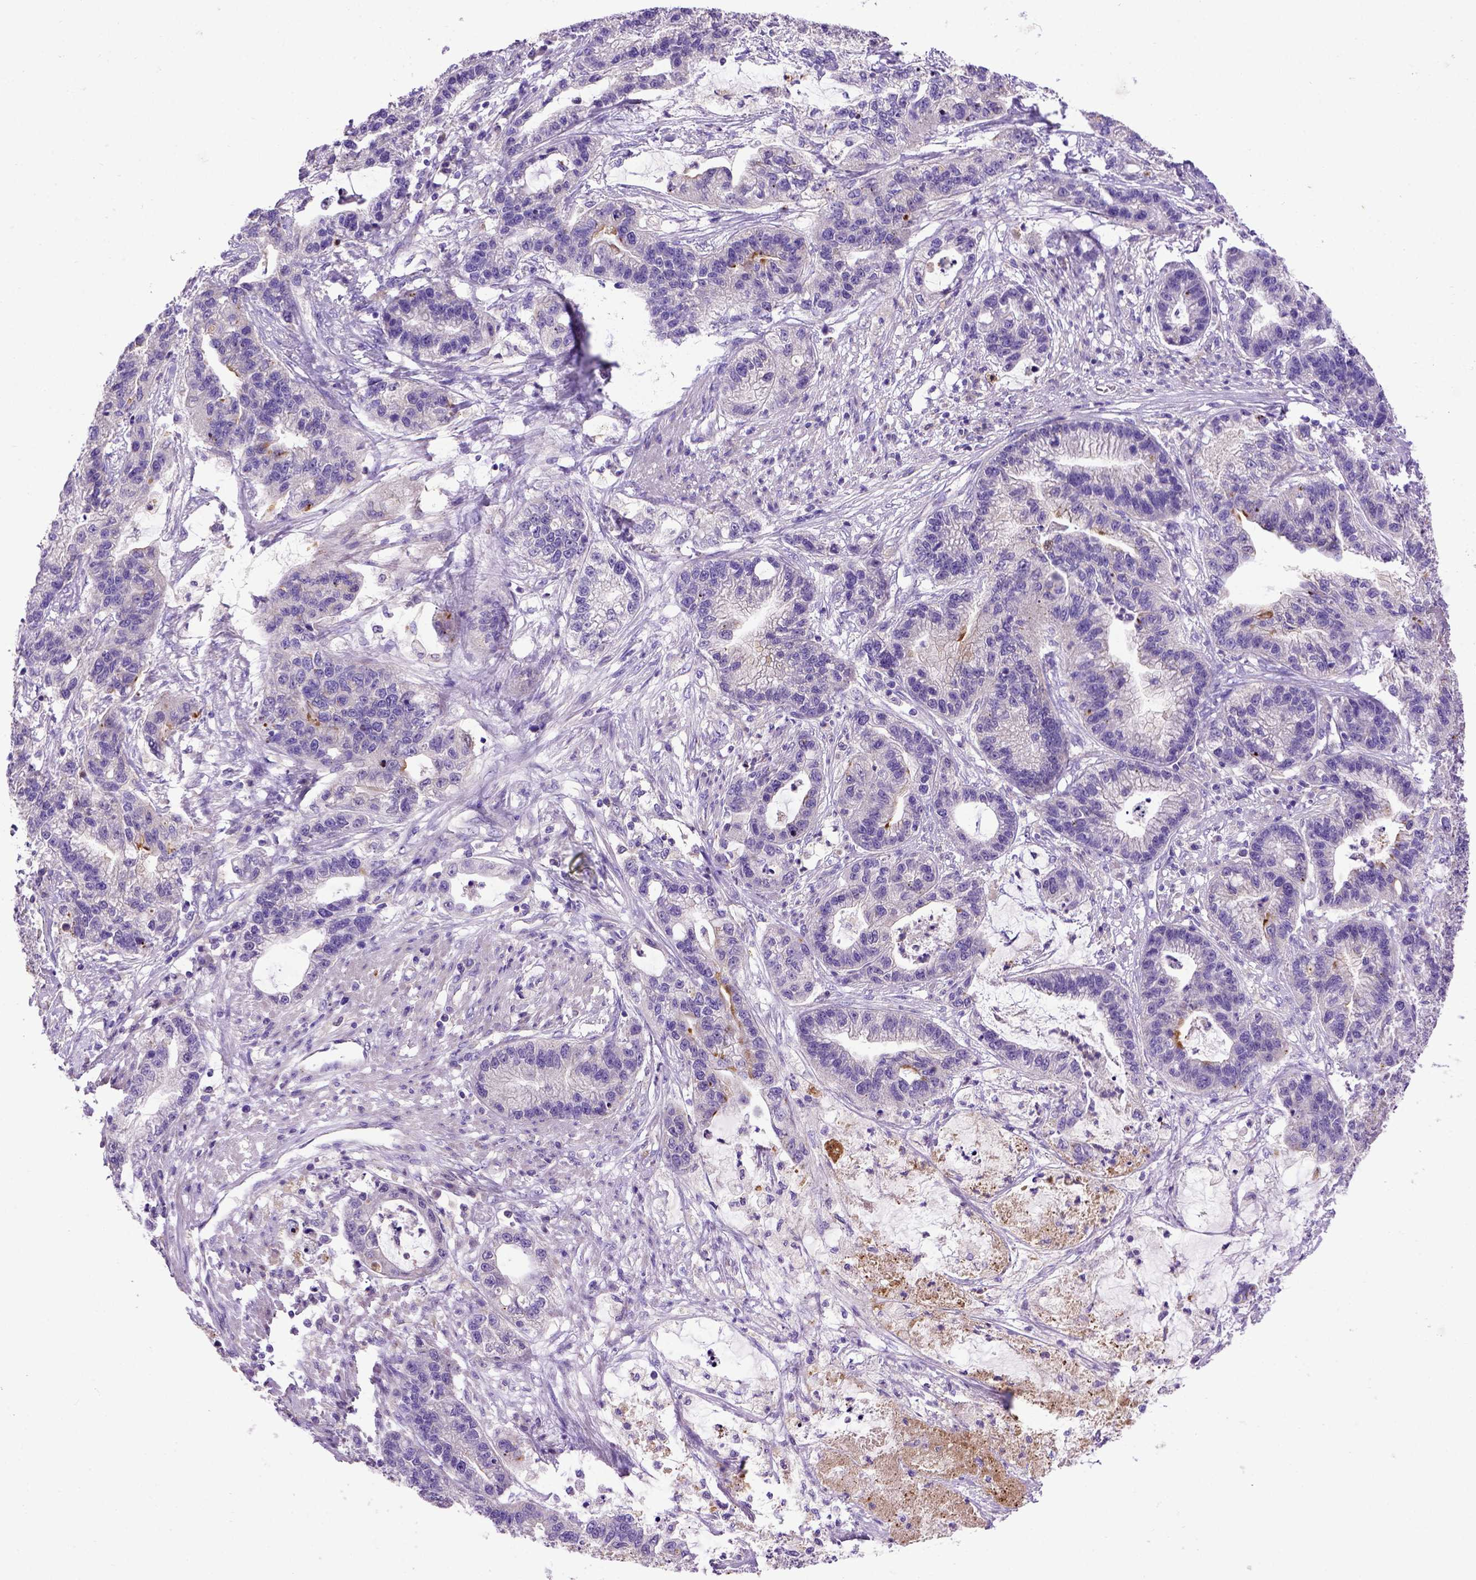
{"staining": {"intensity": "negative", "quantity": "none", "location": "none"}, "tissue": "stomach cancer", "cell_type": "Tumor cells", "image_type": "cancer", "snomed": [{"axis": "morphology", "description": "Adenocarcinoma, NOS"}, {"axis": "topography", "description": "Stomach"}], "caption": "Stomach adenocarcinoma was stained to show a protein in brown. There is no significant expression in tumor cells.", "gene": "ADAM12", "patient": {"sex": "male", "age": 83}}